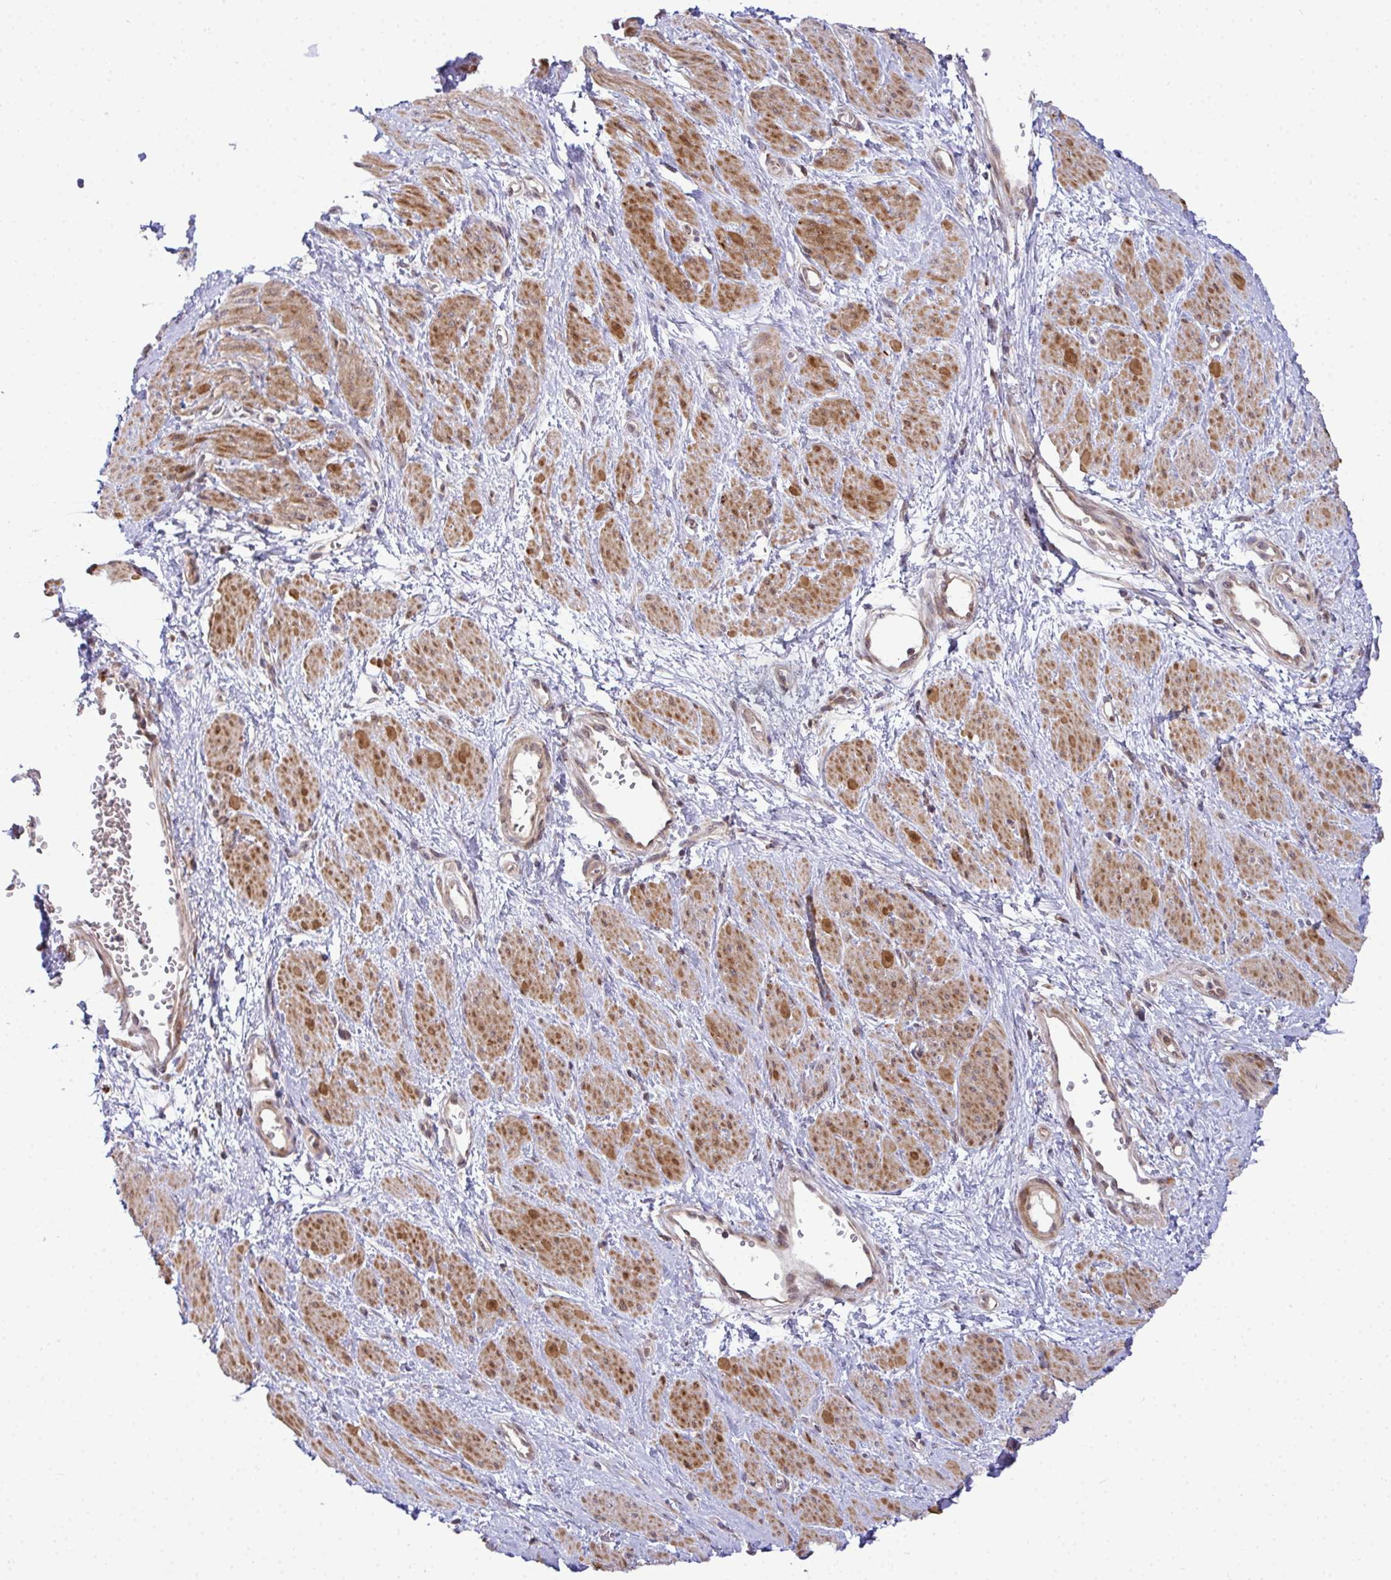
{"staining": {"intensity": "moderate", "quantity": ">75%", "location": "cytoplasmic/membranous"}, "tissue": "smooth muscle", "cell_type": "Smooth muscle cells", "image_type": "normal", "snomed": [{"axis": "morphology", "description": "Normal tissue, NOS"}, {"axis": "topography", "description": "Smooth muscle"}, {"axis": "topography", "description": "Uterus"}], "caption": "Immunohistochemical staining of benign human smooth muscle reveals moderate cytoplasmic/membranous protein staining in approximately >75% of smooth muscle cells.", "gene": "TRIM44", "patient": {"sex": "female", "age": 39}}